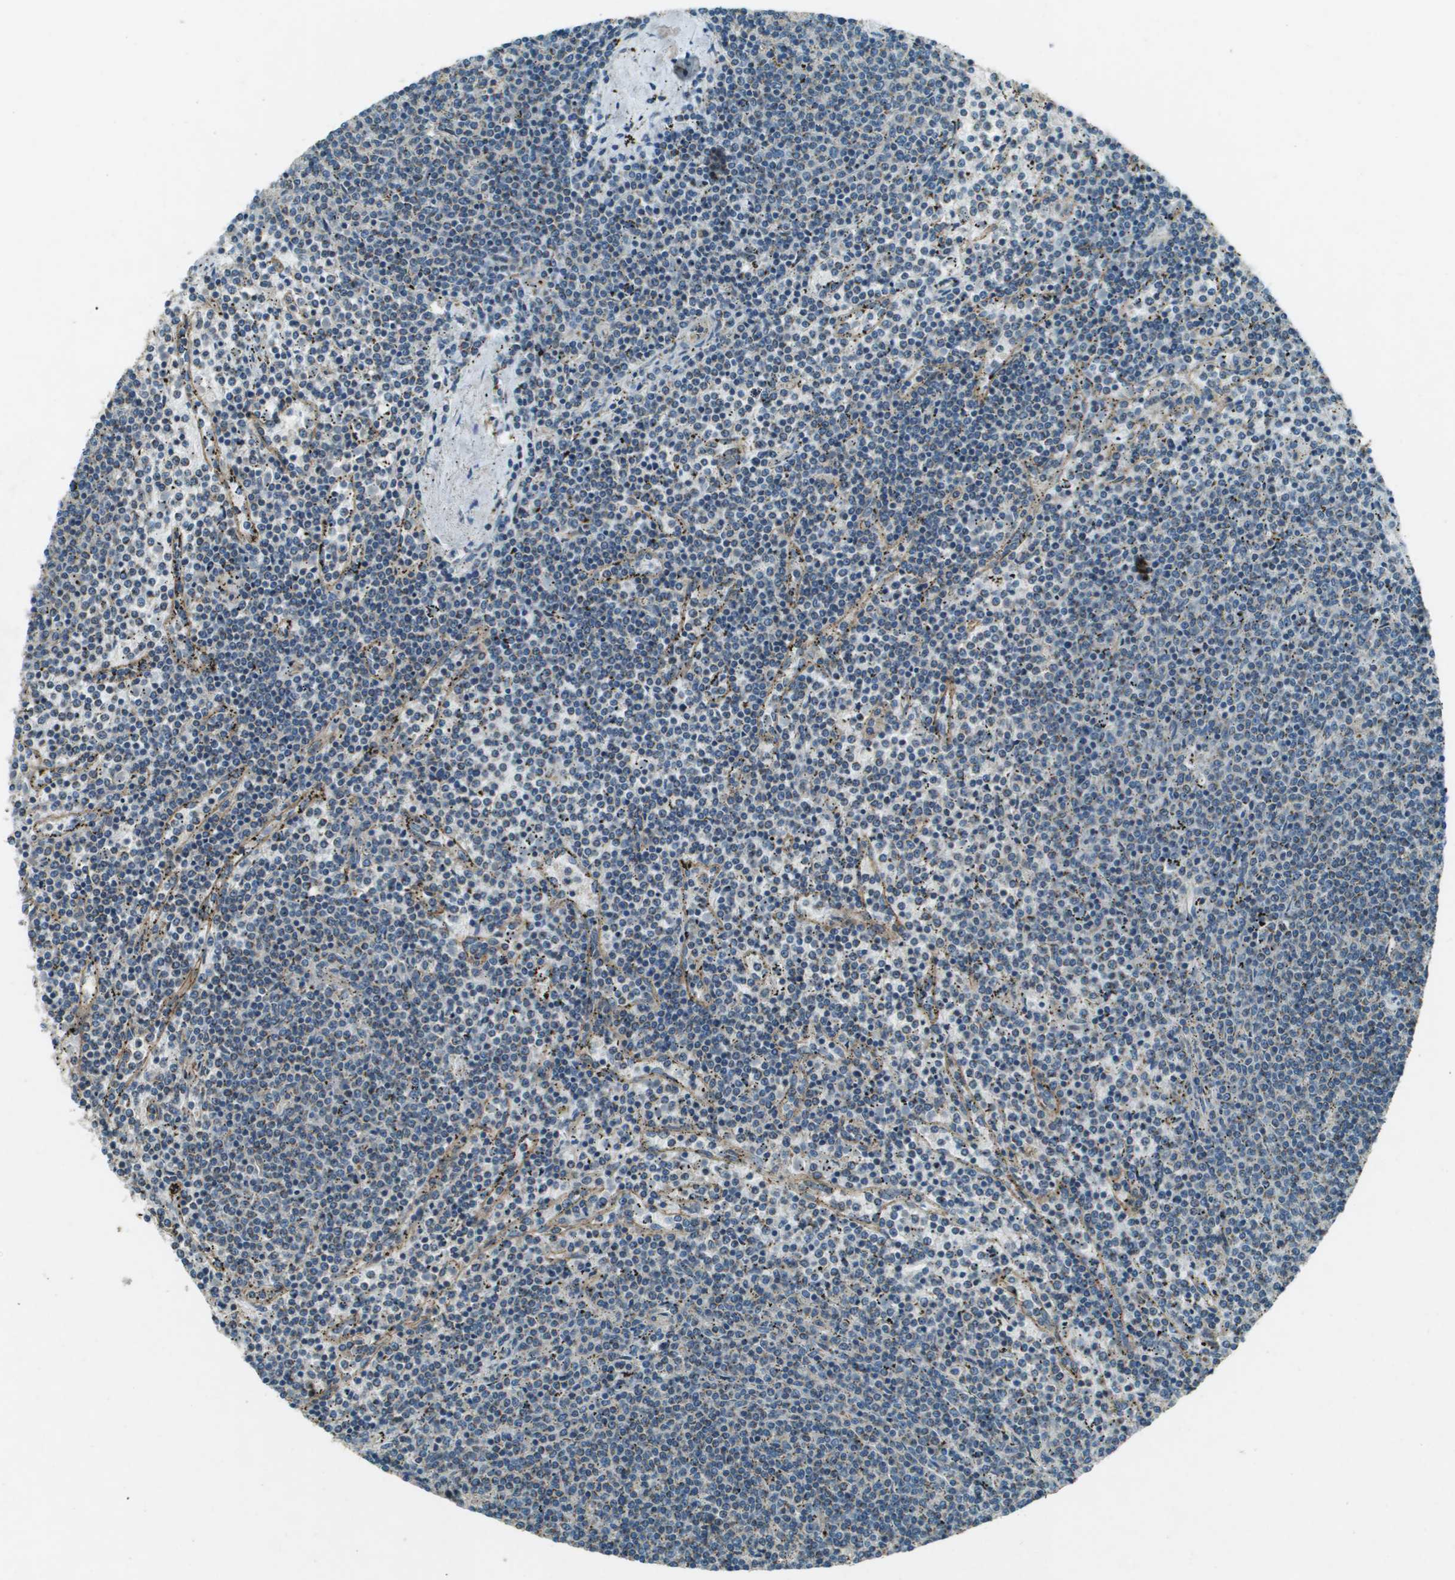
{"staining": {"intensity": "weak", "quantity": "25%-75%", "location": "cytoplasmic/membranous"}, "tissue": "lymphoma", "cell_type": "Tumor cells", "image_type": "cancer", "snomed": [{"axis": "morphology", "description": "Malignant lymphoma, non-Hodgkin's type, Low grade"}, {"axis": "topography", "description": "Spleen"}], "caption": "Protein expression by immunohistochemistry (IHC) demonstrates weak cytoplasmic/membranous expression in approximately 25%-75% of tumor cells in lymphoma. Using DAB (3,3'-diaminobenzidine) (brown) and hematoxylin (blue) stains, captured at high magnification using brightfield microscopy.", "gene": "MIGA1", "patient": {"sex": "female", "age": 50}}